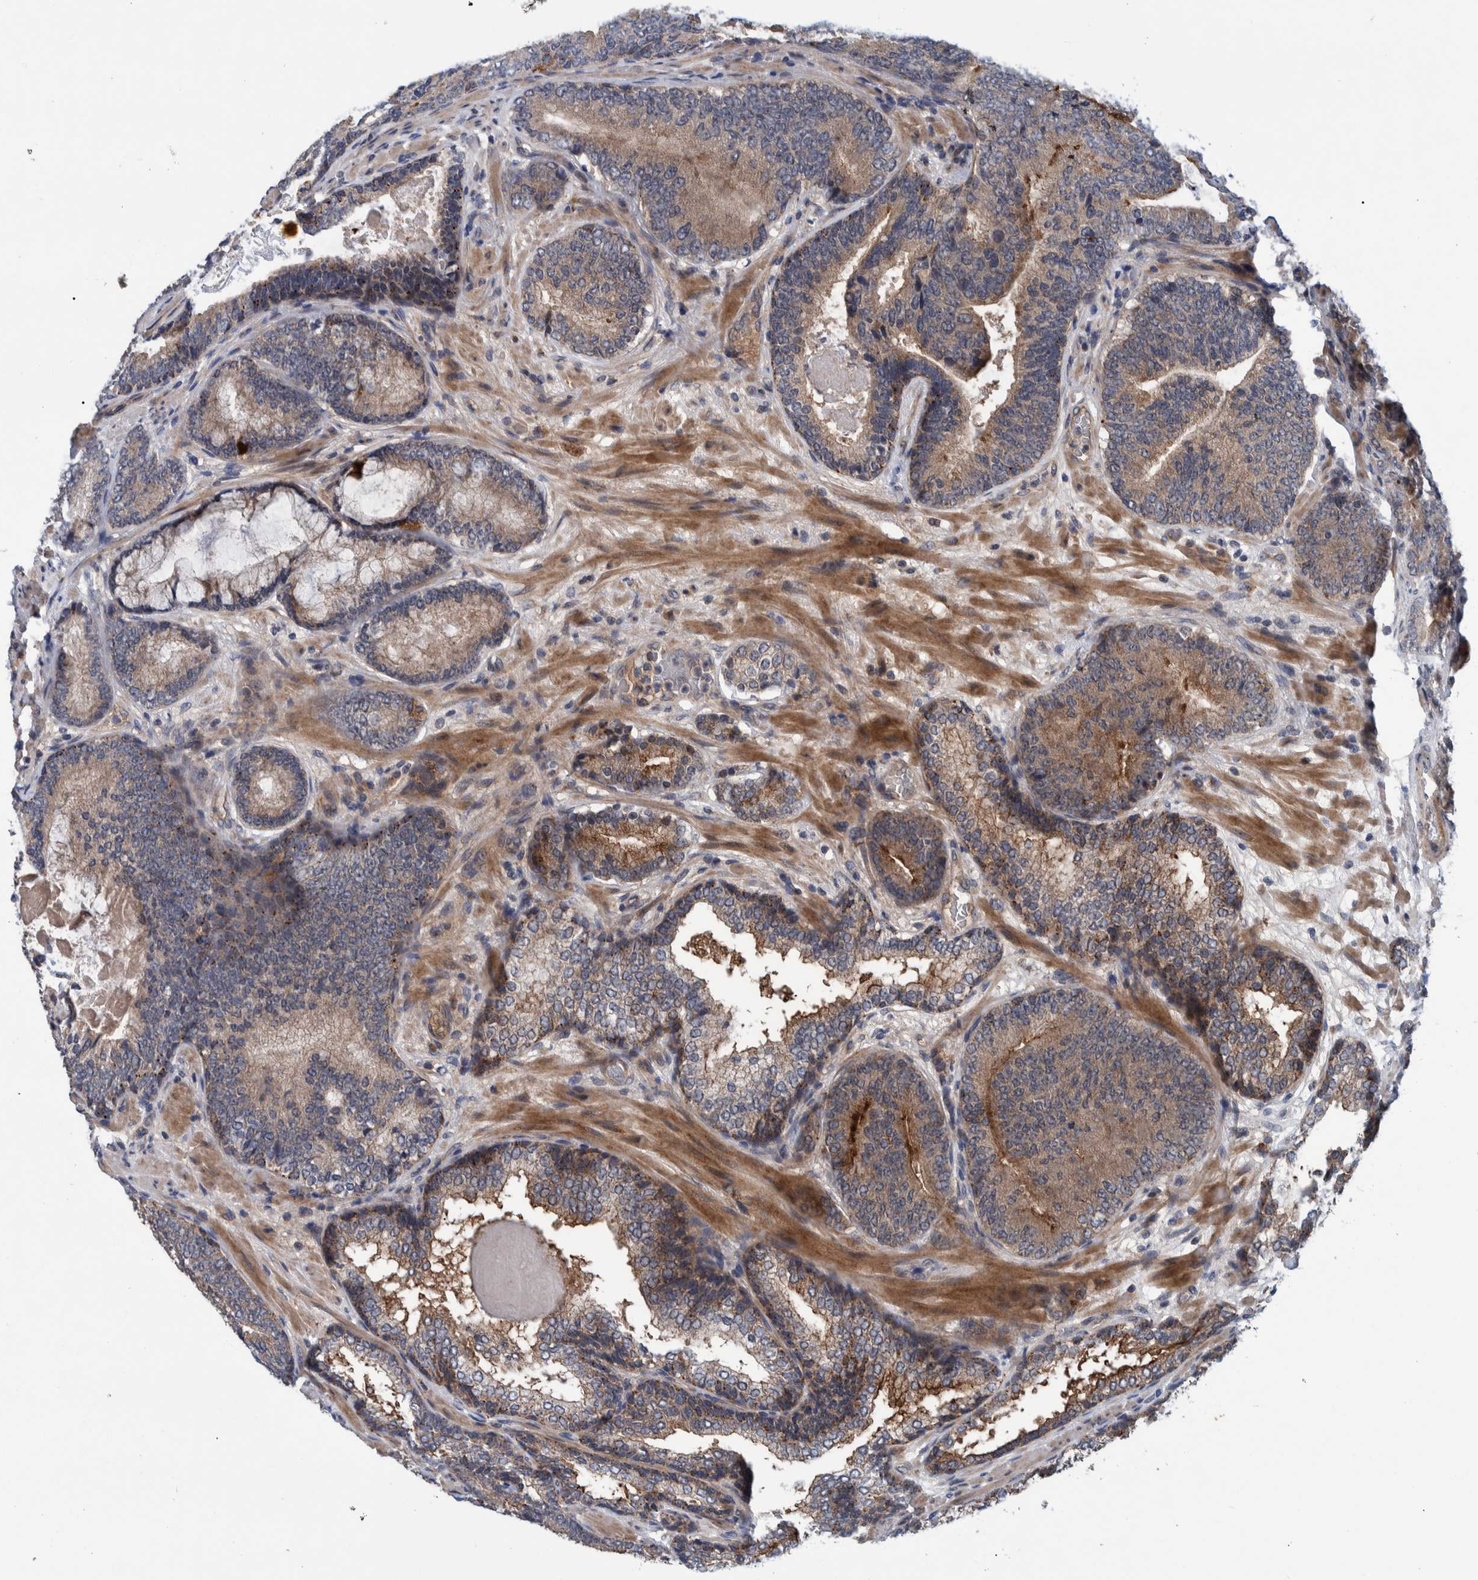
{"staining": {"intensity": "weak", "quantity": ">75%", "location": "cytoplasmic/membranous"}, "tissue": "prostate cancer", "cell_type": "Tumor cells", "image_type": "cancer", "snomed": [{"axis": "morphology", "description": "Adenocarcinoma, High grade"}, {"axis": "topography", "description": "Prostate"}], "caption": "Brown immunohistochemical staining in human adenocarcinoma (high-grade) (prostate) displays weak cytoplasmic/membranous expression in approximately >75% of tumor cells. (DAB (3,3'-diaminobenzidine) IHC with brightfield microscopy, high magnification).", "gene": "ITIH3", "patient": {"sex": "male", "age": 55}}